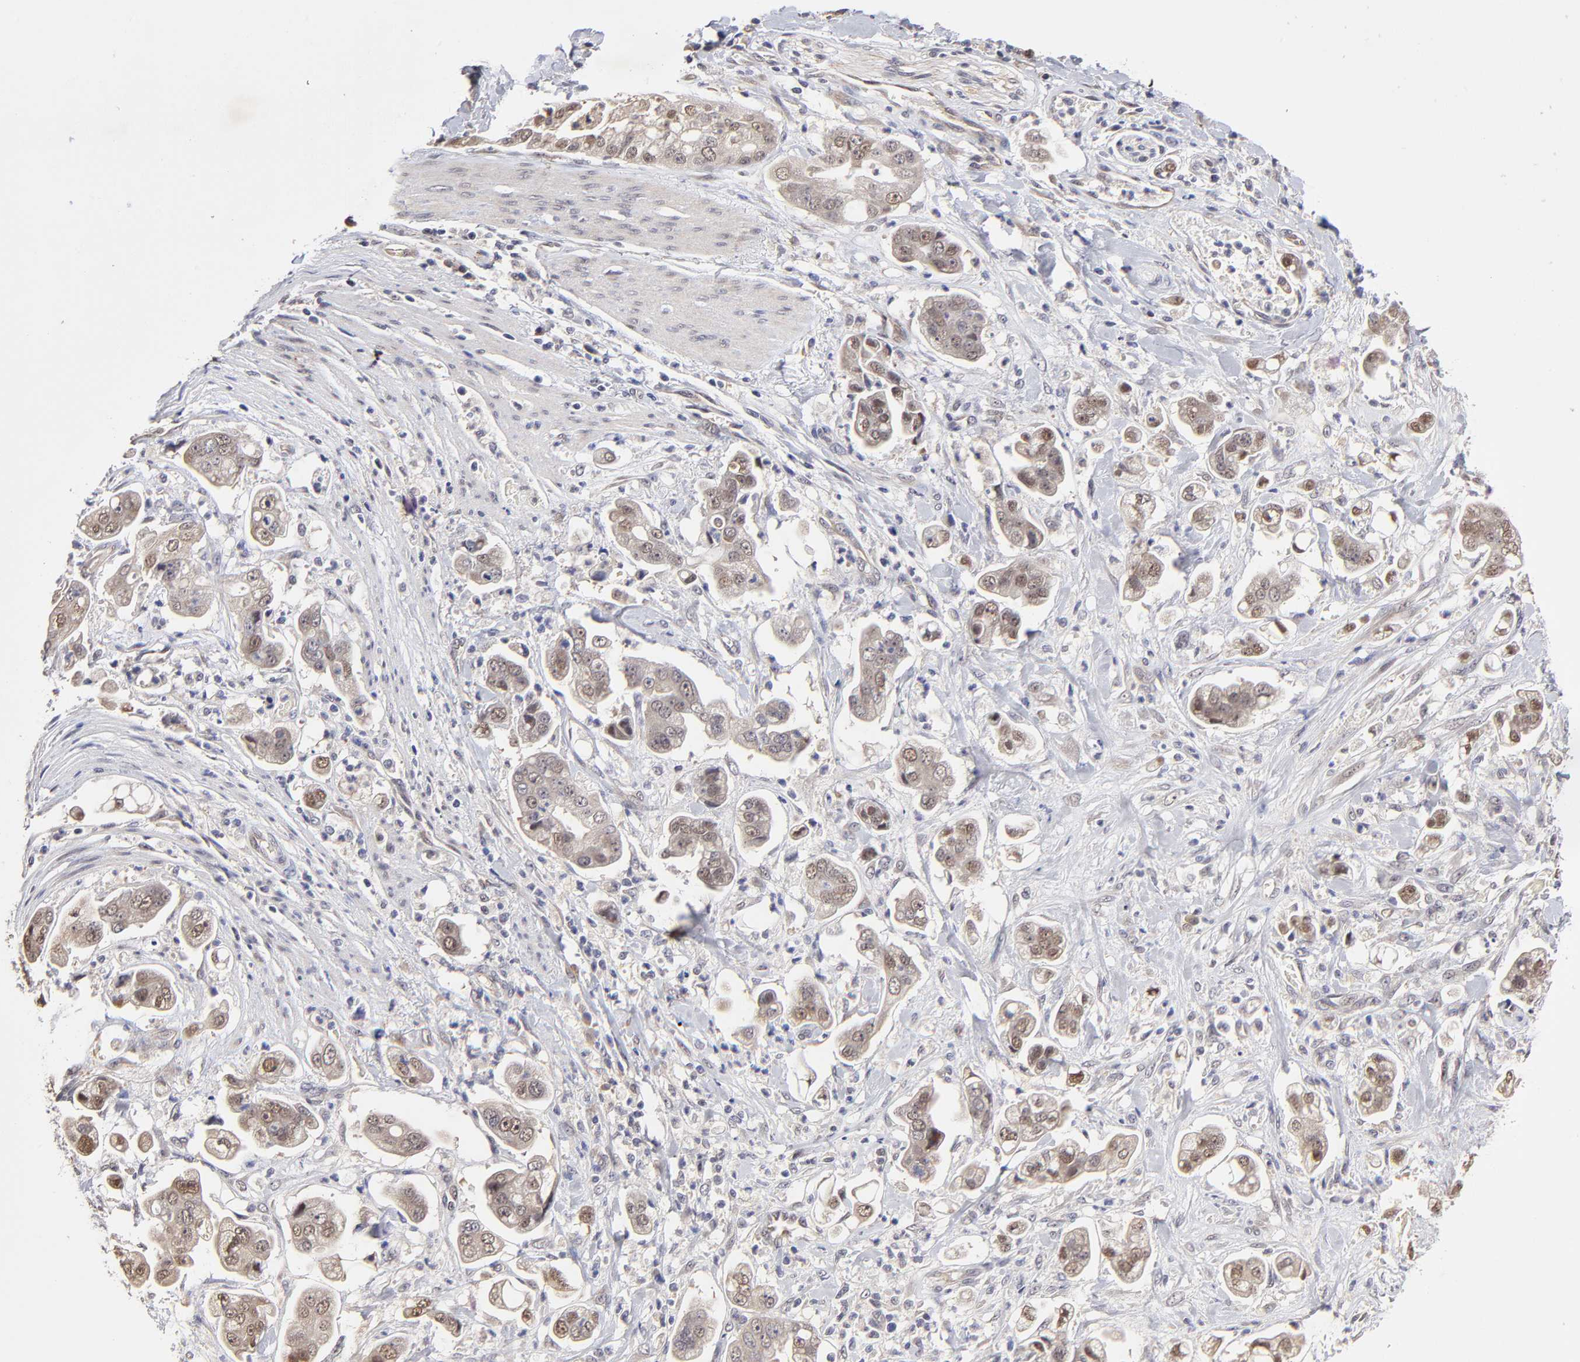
{"staining": {"intensity": "weak", "quantity": ">75%", "location": "cytoplasmic/membranous,nuclear"}, "tissue": "stomach cancer", "cell_type": "Tumor cells", "image_type": "cancer", "snomed": [{"axis": "morphology", "description": "Adenocarcinoma, NOS"}, {"axis": "topography", "description": "Stomach"}], "caption": "Brown immunohistochemical staining in human stomach cancer (adenocarcinoma) exhibits weak cytoplasmic/membranous and nuclear positivity in approximately >75% of tumor cells.", "gene": "ZNF10", "patient": {"sex": "male", "age": 62}}